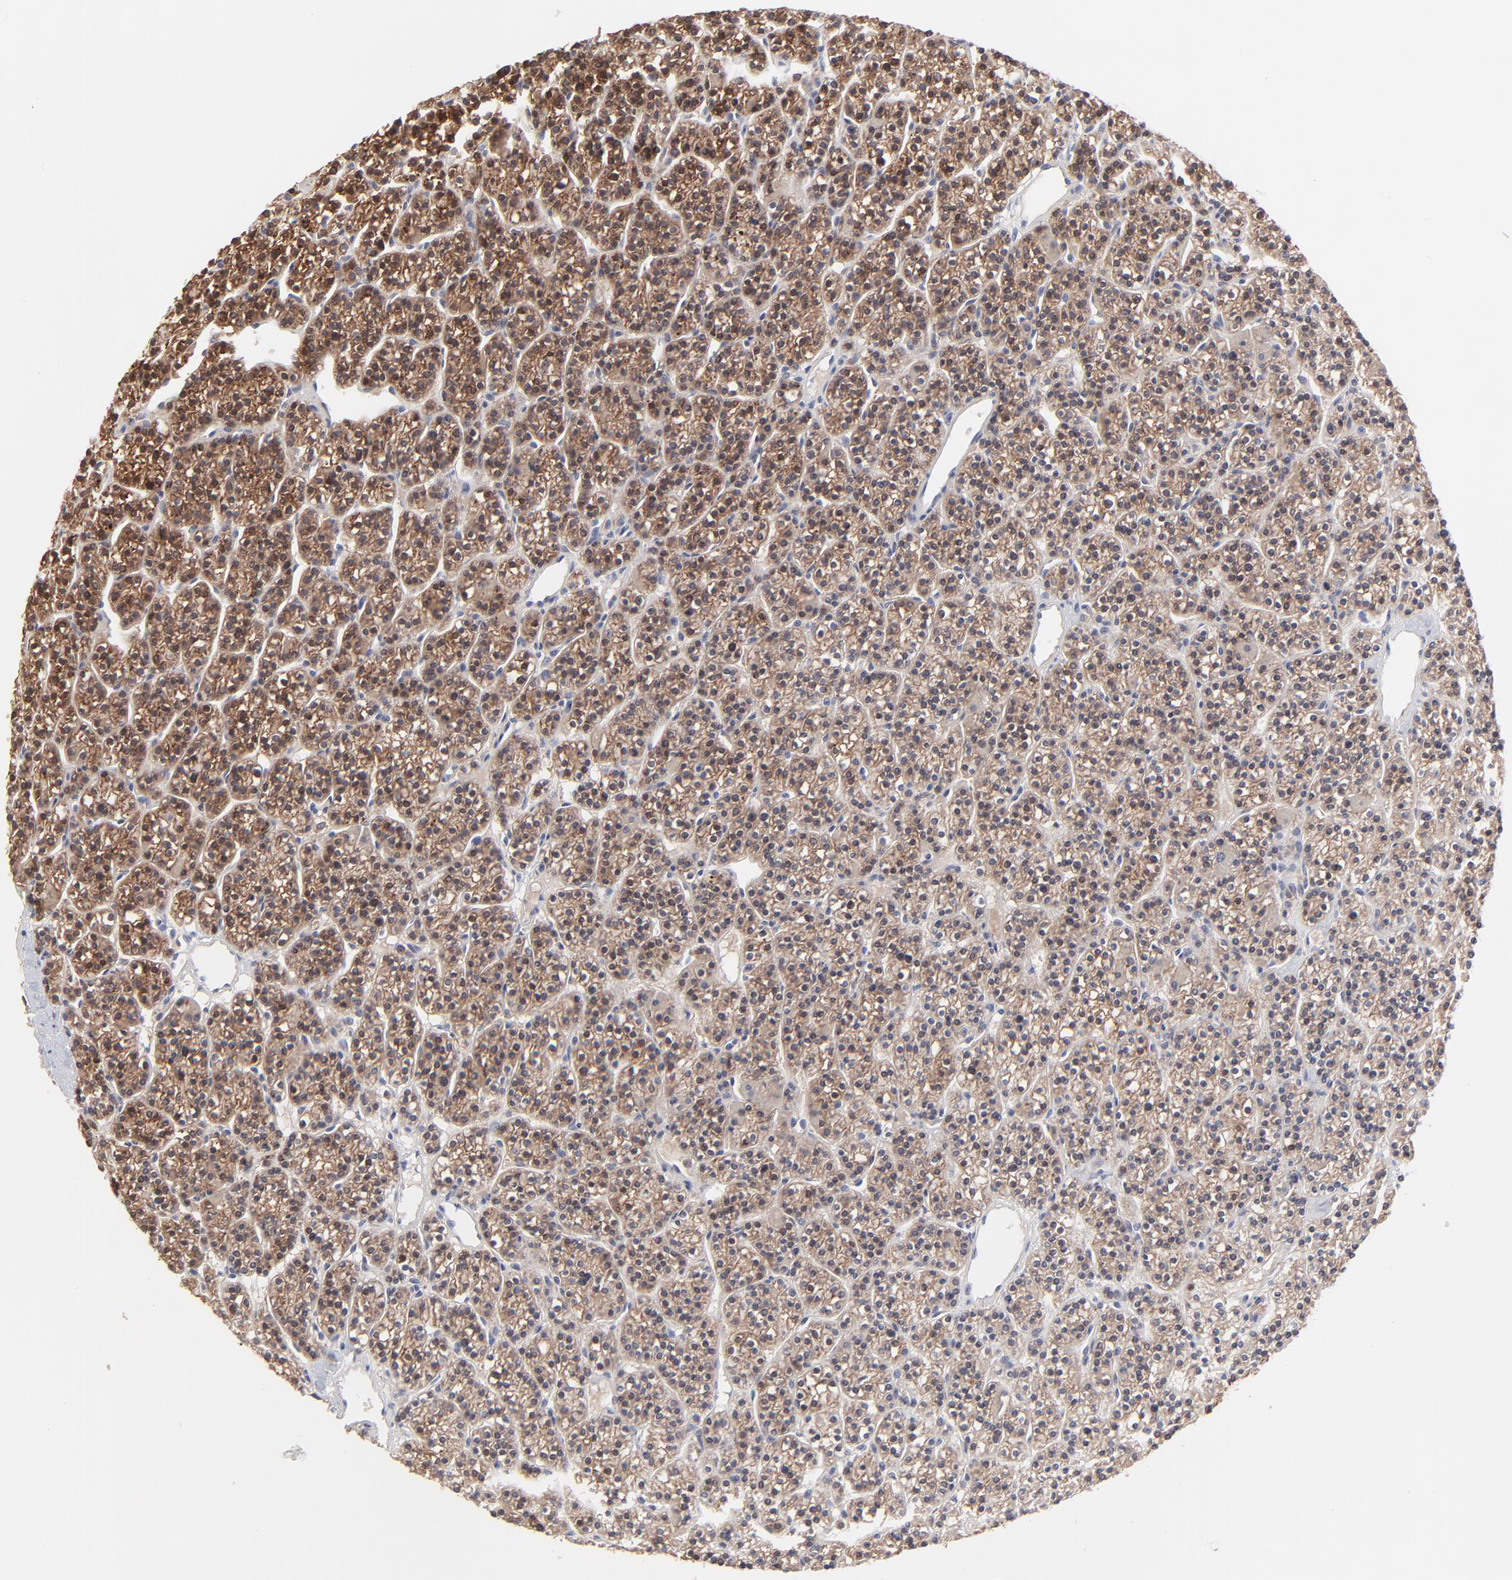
{"staining": {"intensity": "strong", "quantity": ">75%", "location": "cytoplasmic/membranous"}, "tissue": "parathyroid gland", "cell_type": "Glandular cells", "image_type": "normal", "snomed": [{"axis": "morphology", "description": "Normal tissue, NOS"}, {"axis": "topography", "description": "Parathyroid gland"}], "caption": "Immunohistochemistry (IHC) image of normal human parathyroid gland stained for a protein (brown), which displays high levels of strong cytoplasmic/membranous positivity in approximately >75% of glandular cells.", "gene": "PPFIBP2", "patient": {"sex": "female", "age": 50}}